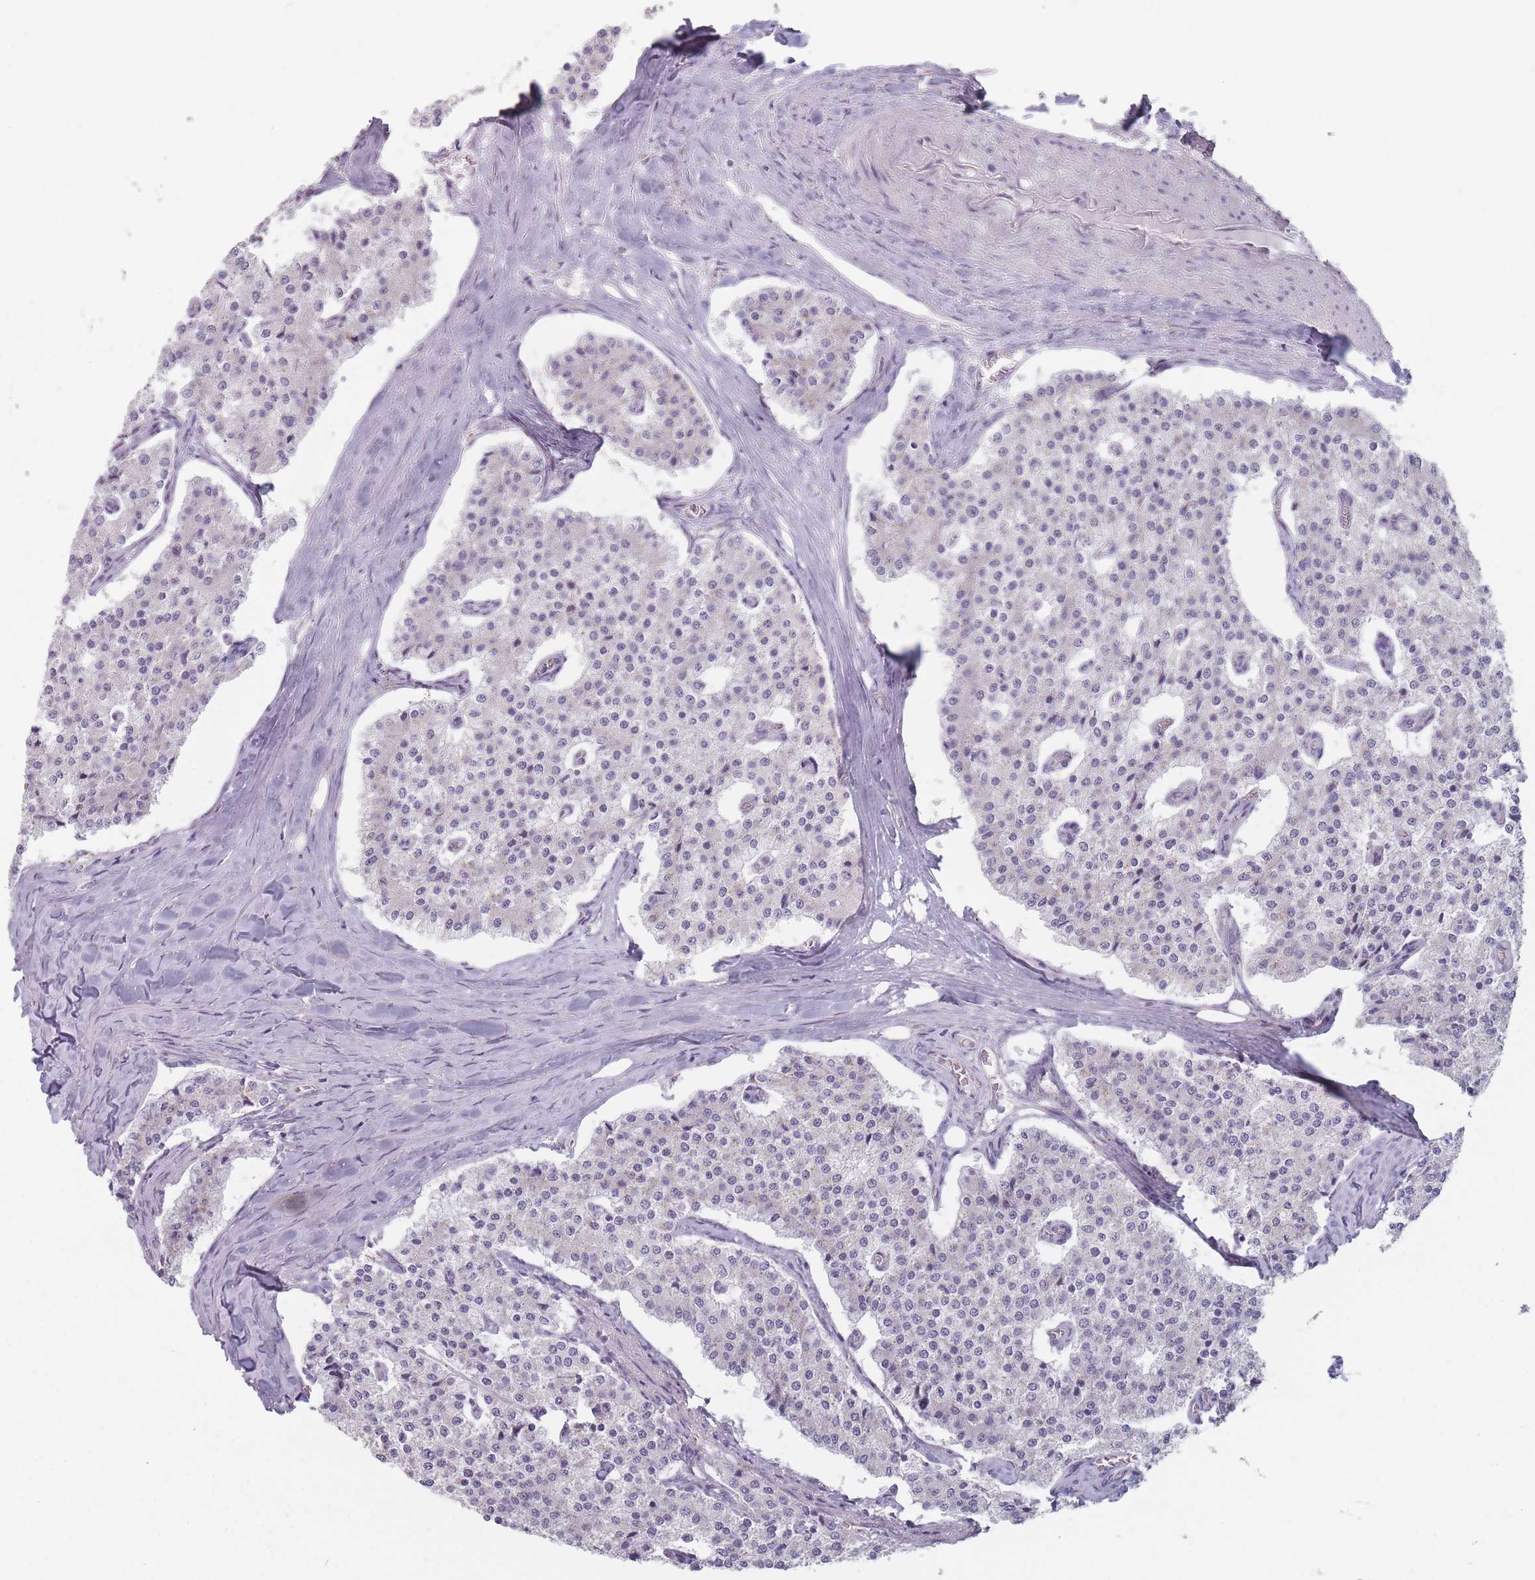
{"staining": {"intensity": "negative", "quantity": "none", "location": "none"}, "tissue": "carcinoid", "cell_type": "Tumor cells", "image_type": "cancer", "snomed": [{"axis": "morphology", "description": "Carcinoid, malignant, NOS"}, {"axis": "topography", "description": "Colon"}], "caption": "DAB (3,3'-diaminobenzidine) immunohistochemical staining of carcinoid reveals no significant positivity in tumor cells. Nuclei are stained in blue.", "gene": "AKAIN1", "patient": {"sex": "female", "age": 52}}